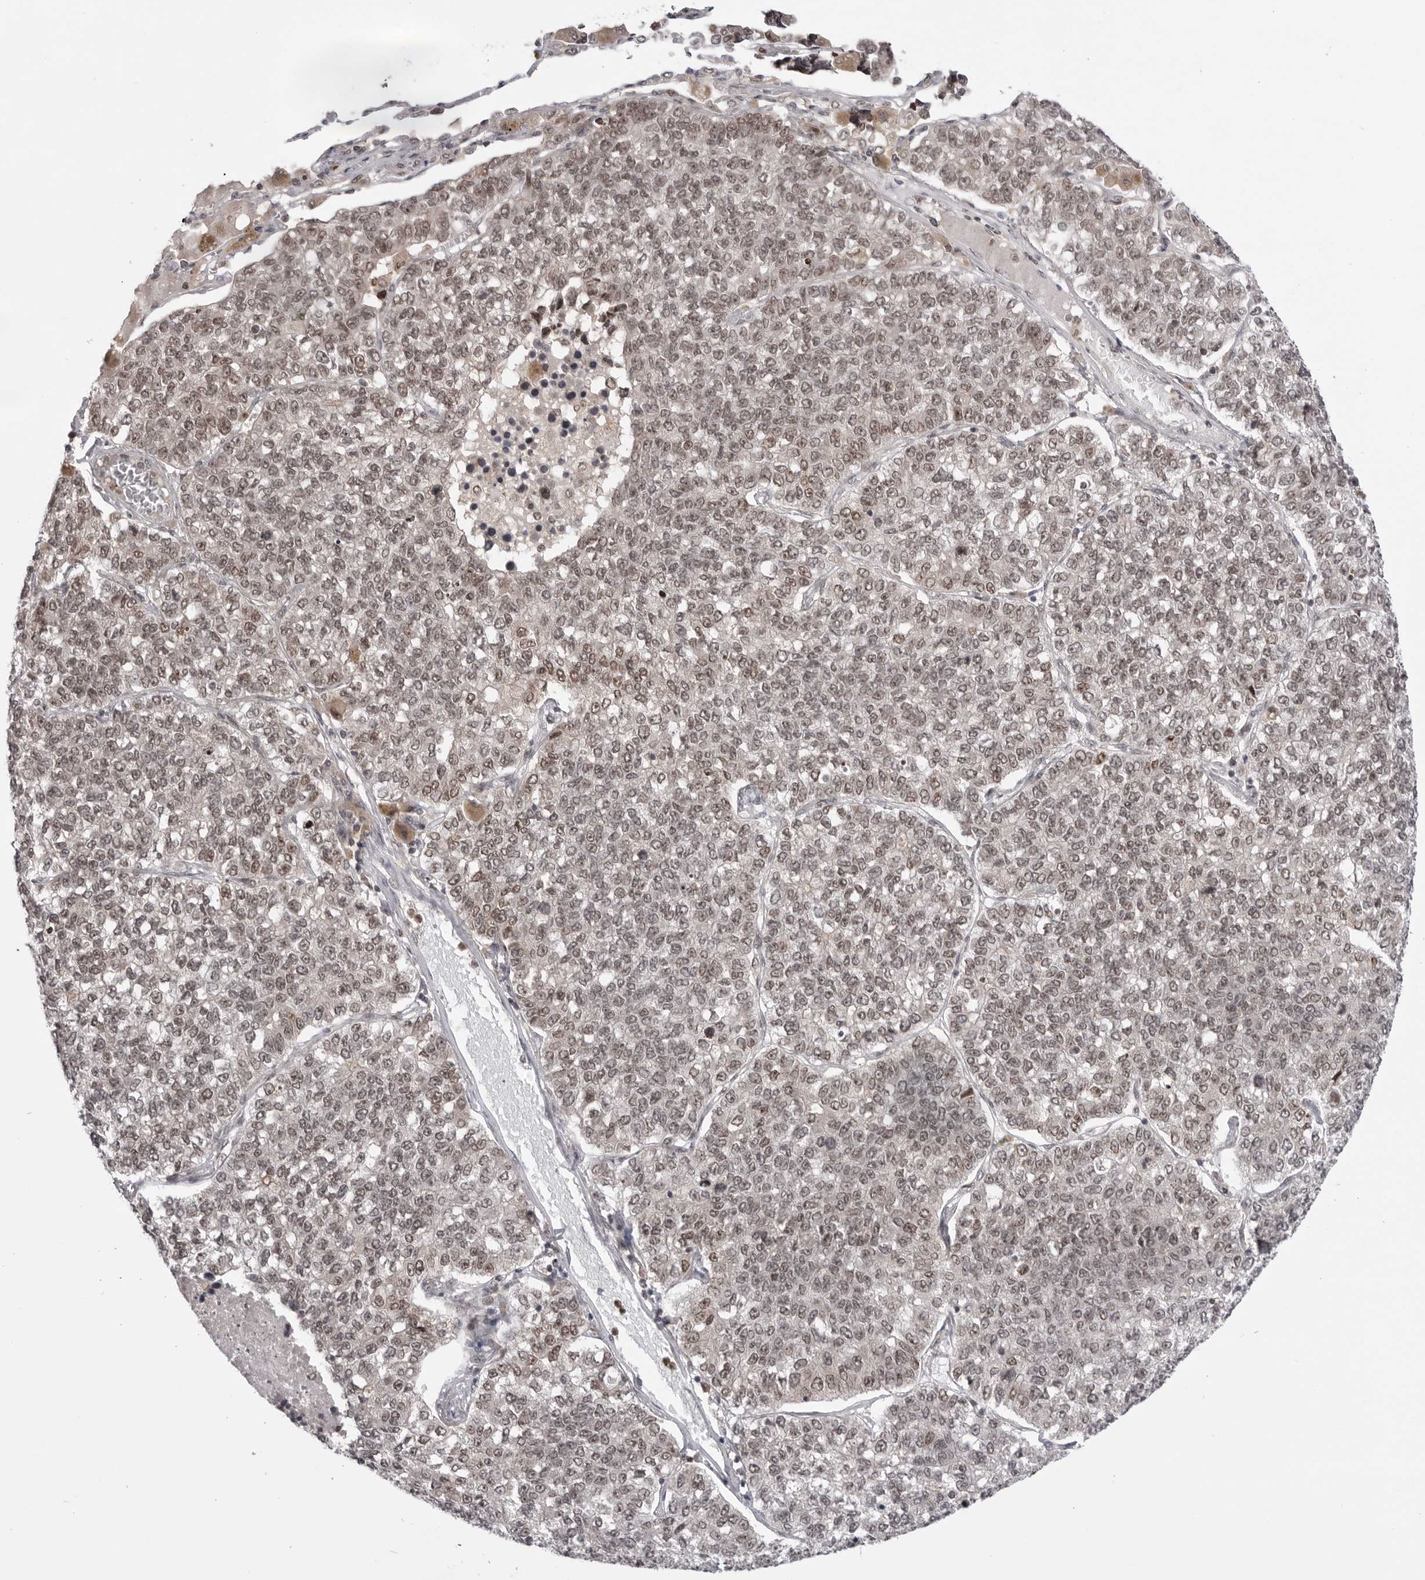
{"staining": {"intensity": "weak", "quantity": "25%-75%", "location": "nuclear"}, "tissue": "lung cancer", "cell_type": "Tumor cells", "image_type": "cancer", "snomed": [{"axis": "morphology", "description": "Adenocarcinoma, NOS"}, {"axis": "topography", "description": "Lung"}], "caption": "Tumor cells exhibit low levels of weak nuclear expression in approximately 25%-75% of cells in human adenocarcinoma (lung).", "gene": "PTK2B", "patient": {"sex": "male", "age": 49}}